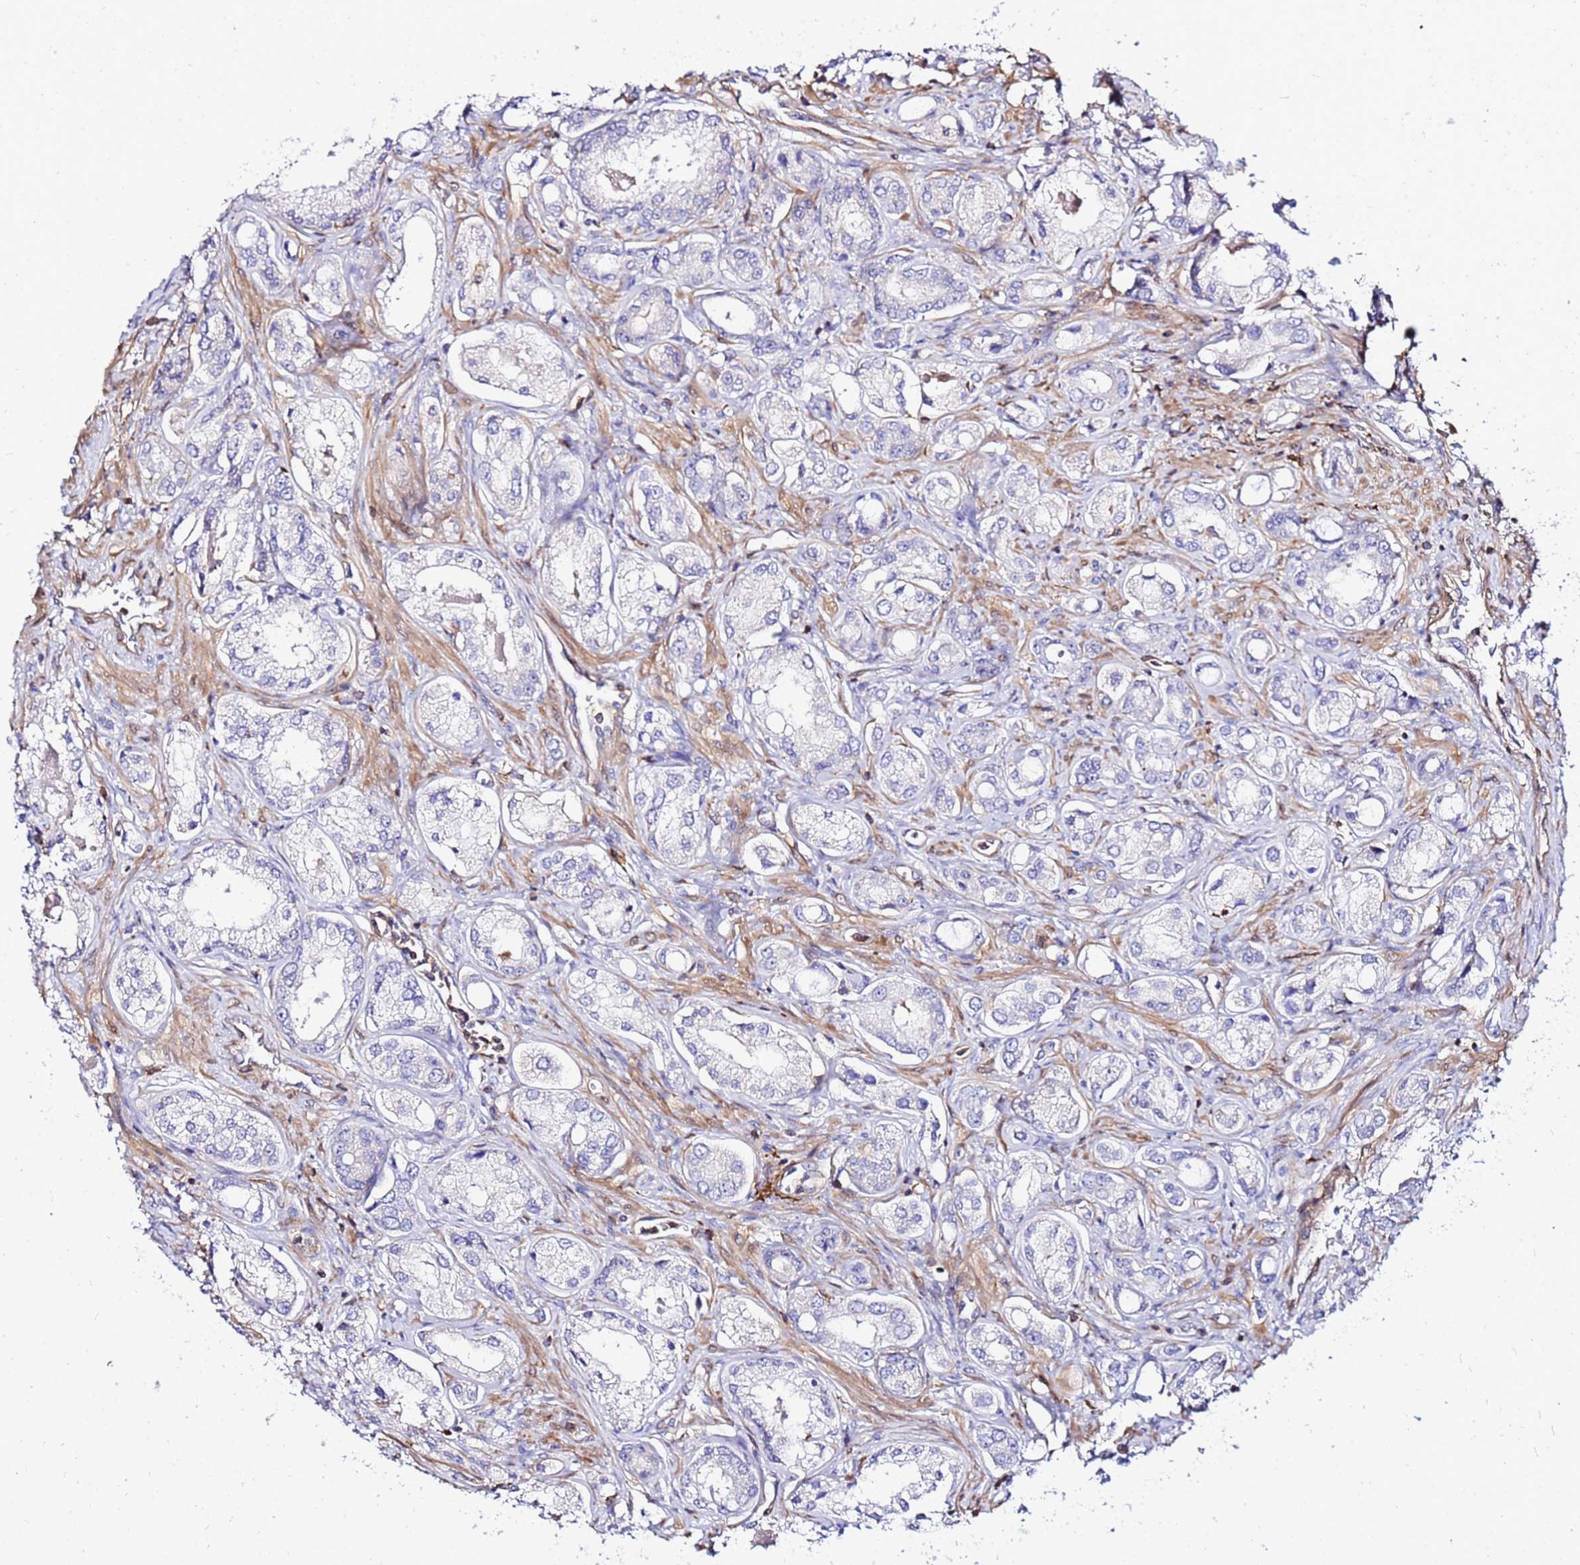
{"staining": {"intensity": "negative", "quantity": "none", "location": "none"}, "tissue": "prostate cancer", "cell_type": "Tumor cells", "image_type": "cancer", "snomed": [{"axis": "morphology", "description": "Adenocarcinoma, Low grade"}, {"axis": "topography", "description": "Prostate"}], "caption": "A photomicrograph of prostate adenocarcinoma (low-grade) stained for a protein demonstrates no brown staining in tumor cells.", "gene": "DBNDD2", "patient": {"sex": "male", "age": 68}}